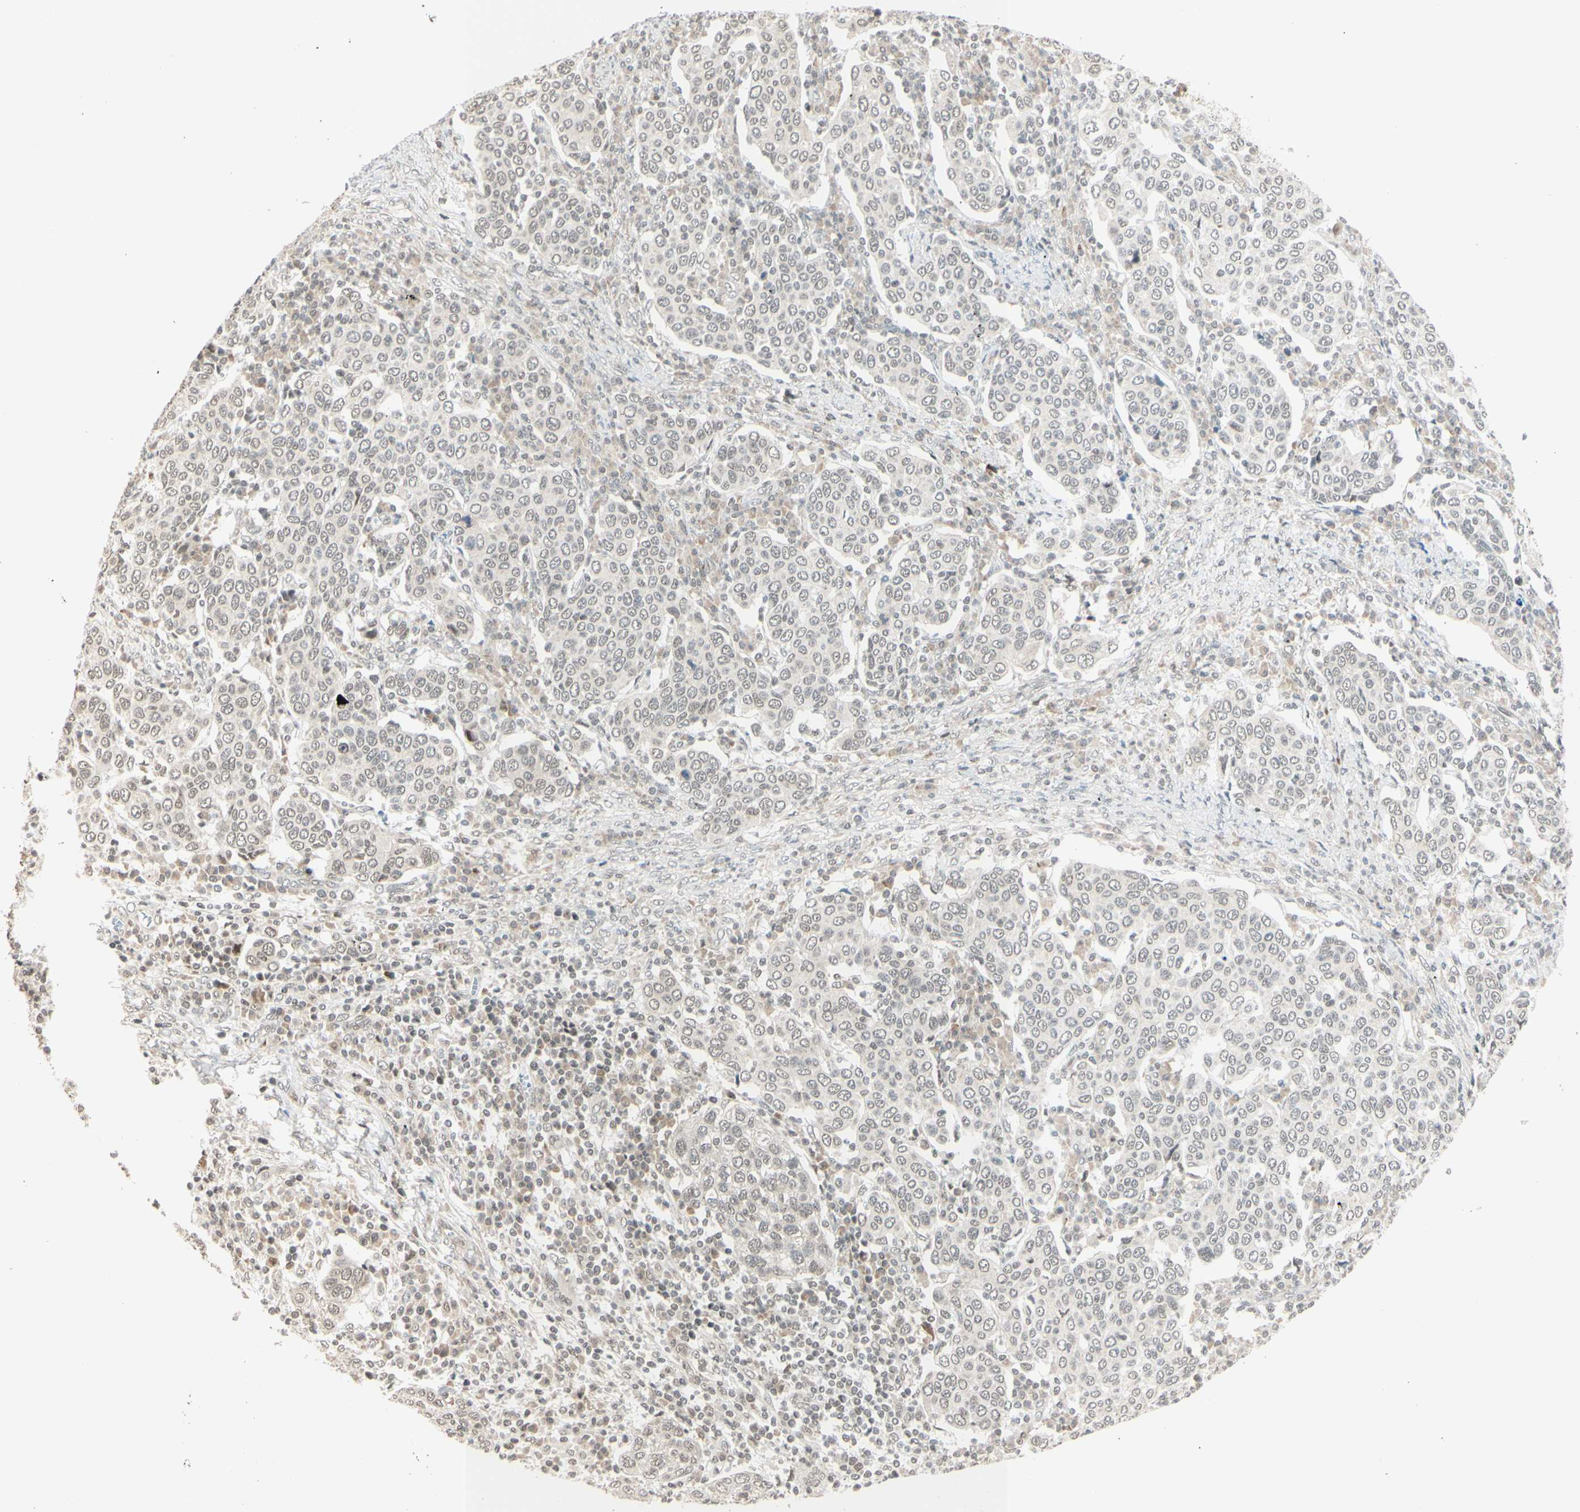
{"staining": {"intensity": "weak", "quantity": ">75%", "location": "cytoplasmic/membranous"}, "tissue": "cervical cancer", "cell_type": "Tumor cells", "image_type": "cancer", "snomed": [{"axis": "morphology", "description": "Squamous cell carcinoma, NOS"}, {"axis": "topography", "description": "Cervix"}], "caption": "About >75% of tumor cells in human cervical squamous cell carcinoma show weak cytoplasmic/membranous protein expression as visualized by brown immunohistochemical staining.", "gene": "BRMS1", "patient": {"sex": "female", "age": 40}}